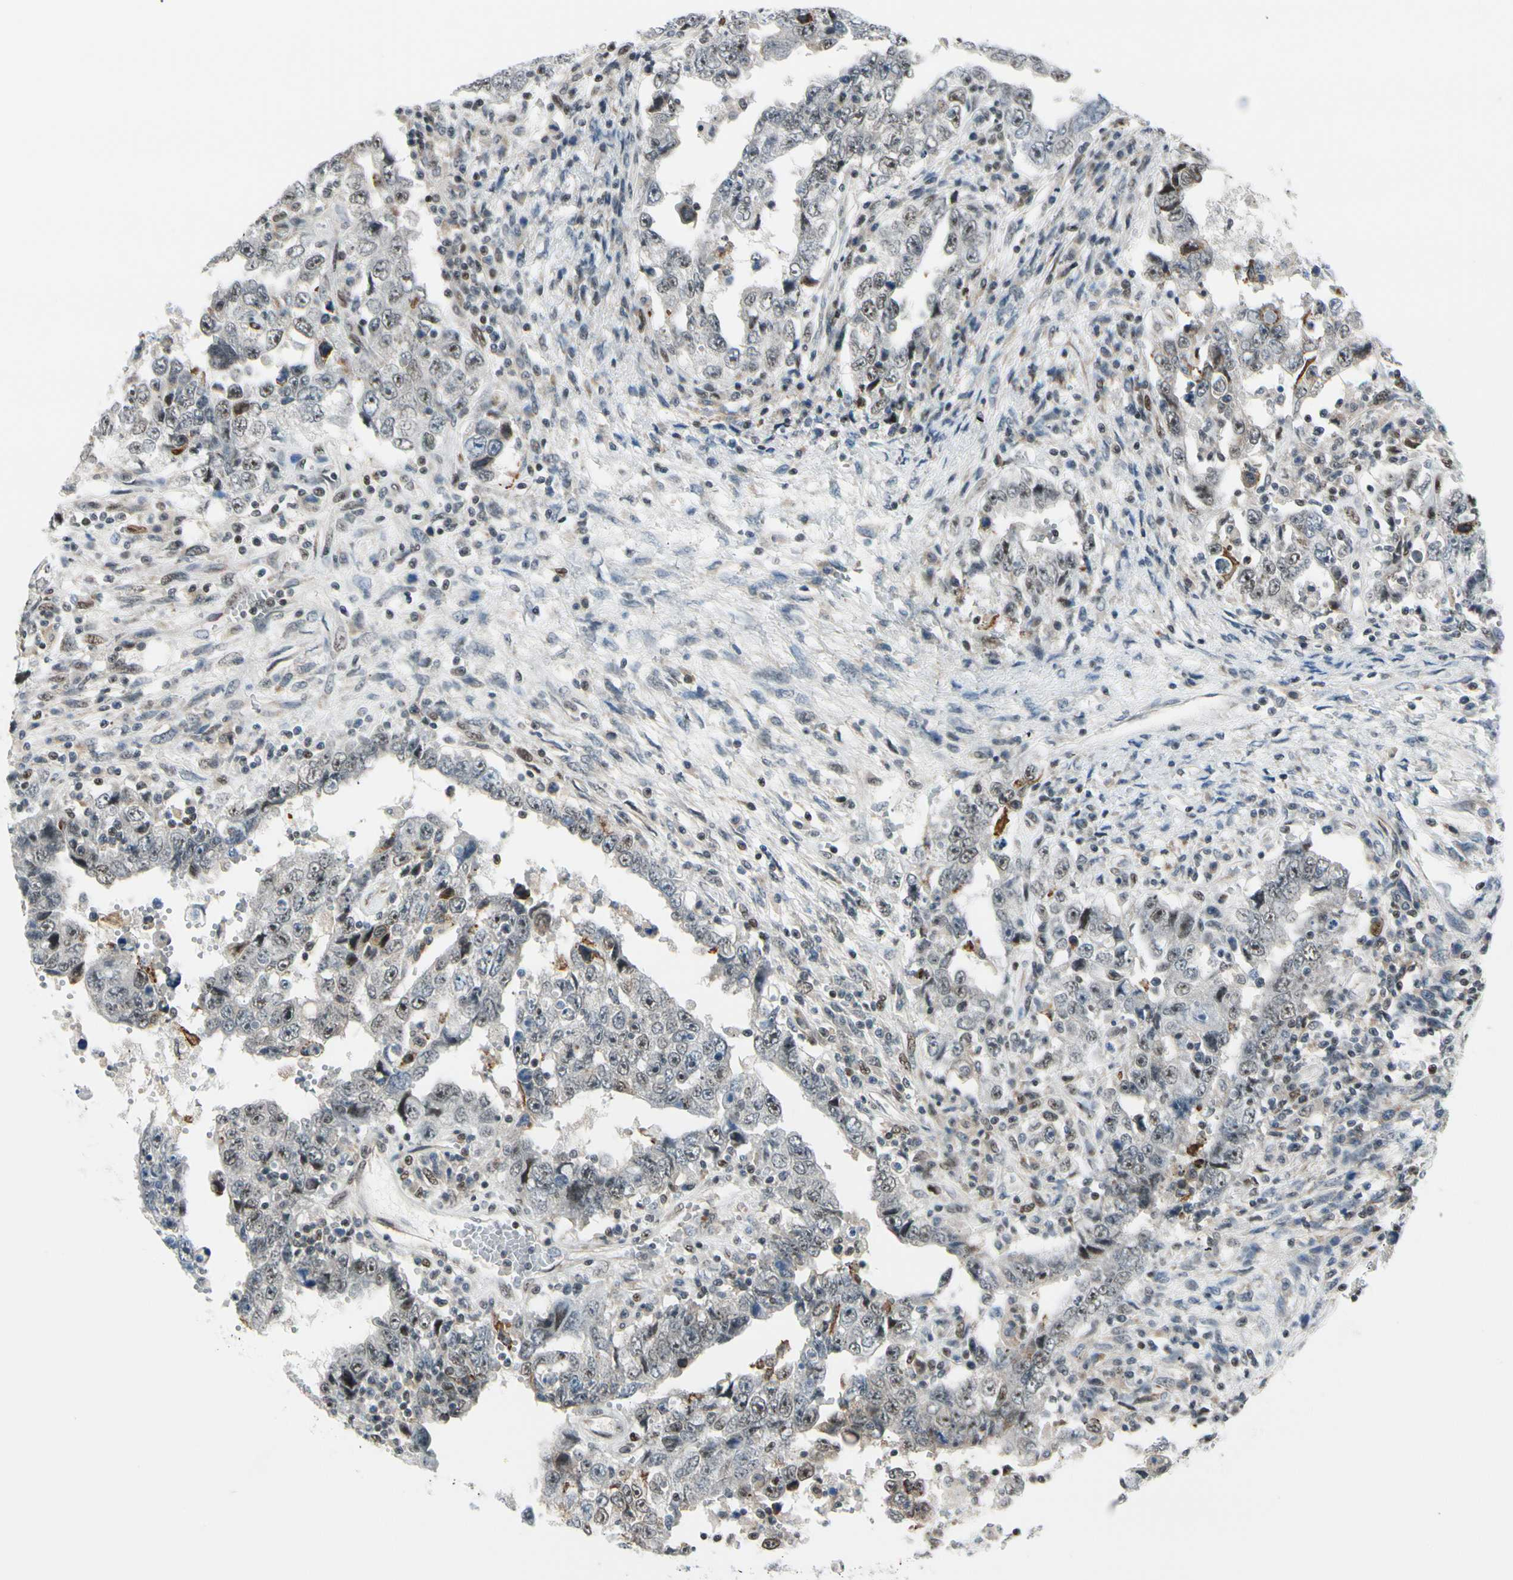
{"staining": {"intensity": "weak", "quantity": "<25%", "location": "nuclear"}, "tissue": "testis cancer", "cell_type": "Tumor cells", "image_type": "cancer", "snomed": [{"axis": "morphology", "description": "Carcinoma, Embryonal, NOS"}, {"axis": "topography", "description": "Testis"}], "caption": "Immunohistochemistry (IHC) of testis cancer (embryonal carcinoma) reveals no staining in tumor cells.", "gene": "DAXX", "patient": {"sex": "male", "age": 26}}